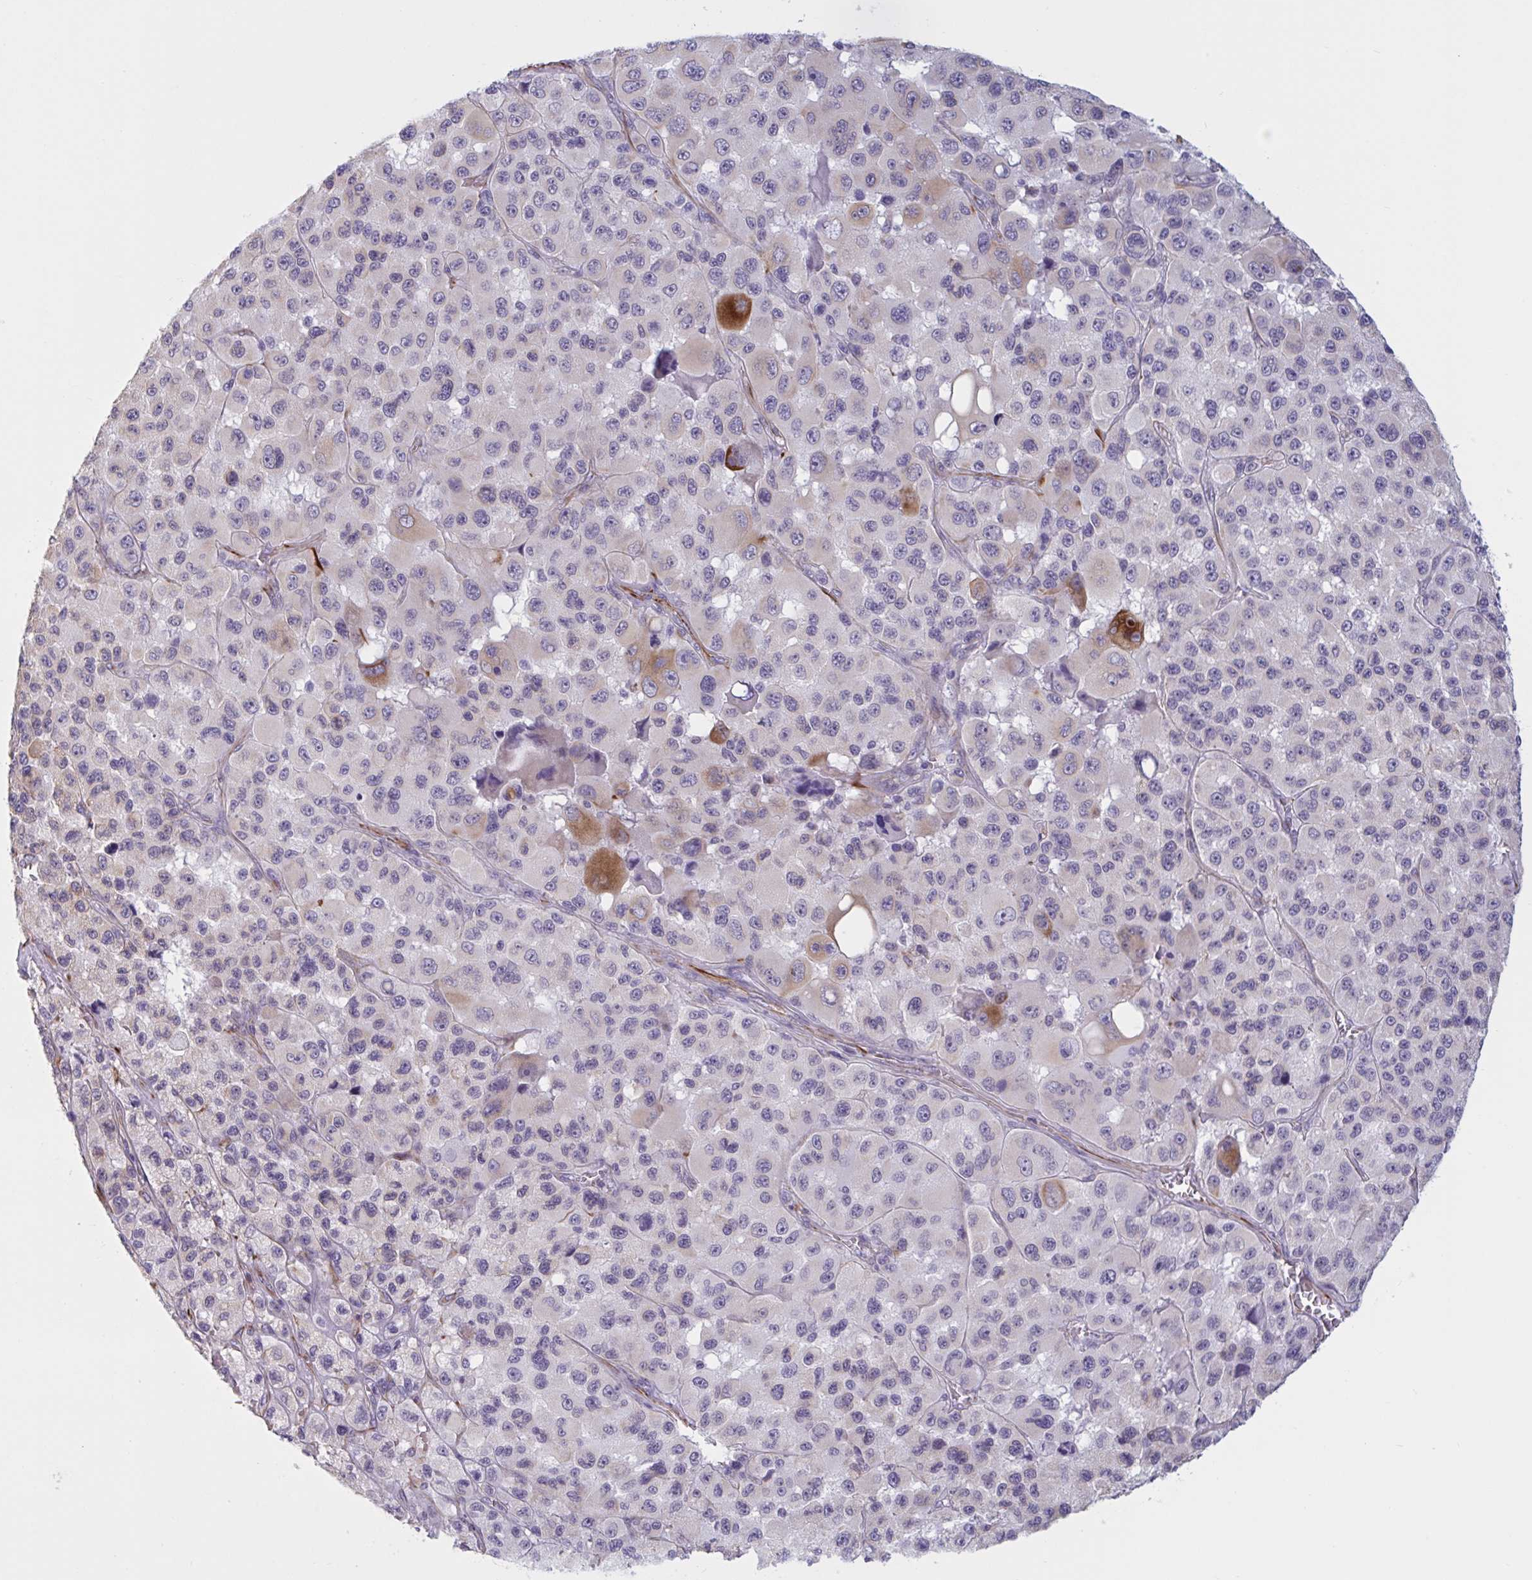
{"staining": {"intensity": "moderate", "quantity": "<25%", "location": "cytoplasmic/membranous"}, "tissue": "melanoma", "cell_type": "Tumor cells", "image_type": "cancer", "snomed": [{"axis": "morphology", "description": "Malignant melanoma, Metastatic site"}, {"axis": "topography", "description": "Lymph node"}], "caption": "This histopathology image exhibits IHC staining of malignant melanoma (metastatic site), with low moderate cytoplasmic/membranous staining in approximately <25% of tumor cells.", "gene": "OR1L3", "patient": {"sex": "female", "age": 65}}